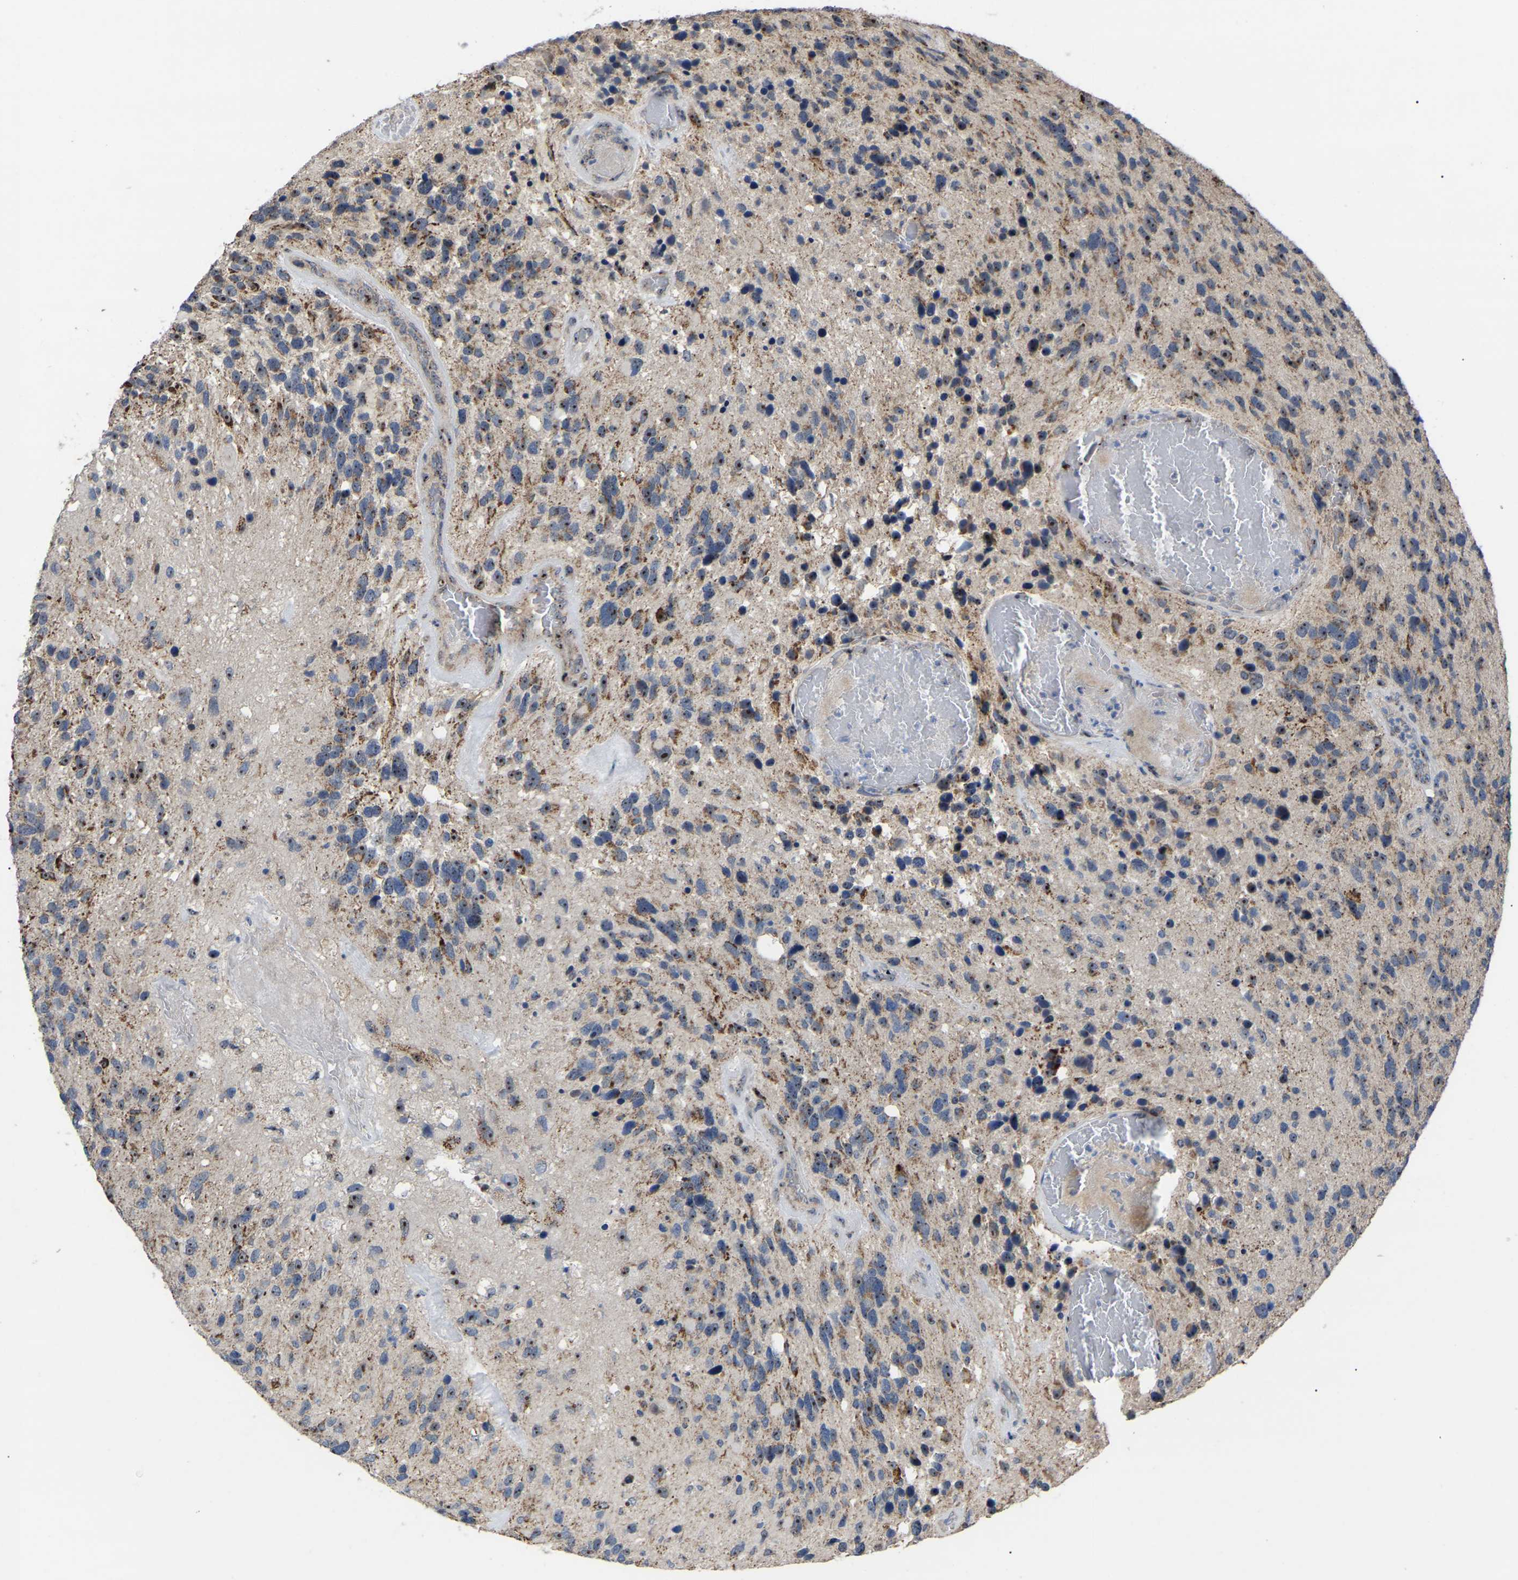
{"staining": {"intensity": "moderate", "quantity": "<25%", "location": "nuclear"}, "tissue": "glioma", "cell_type": "Tumor cells", "image_type": "cancer", "snomed": [{"axis": "morphology", "description": "Glioma, malignant, High grade"}, {"axis": "topography", "description": "Brain"}], "caption": "Approximately <25% of tumor cells in human high-grade glioma (malignant) display moderate nuclear protein expression as visualized by brown immunohistochemical staining.", "gene": "NOP53", "patient": {"sex": "female", "age": 58}}